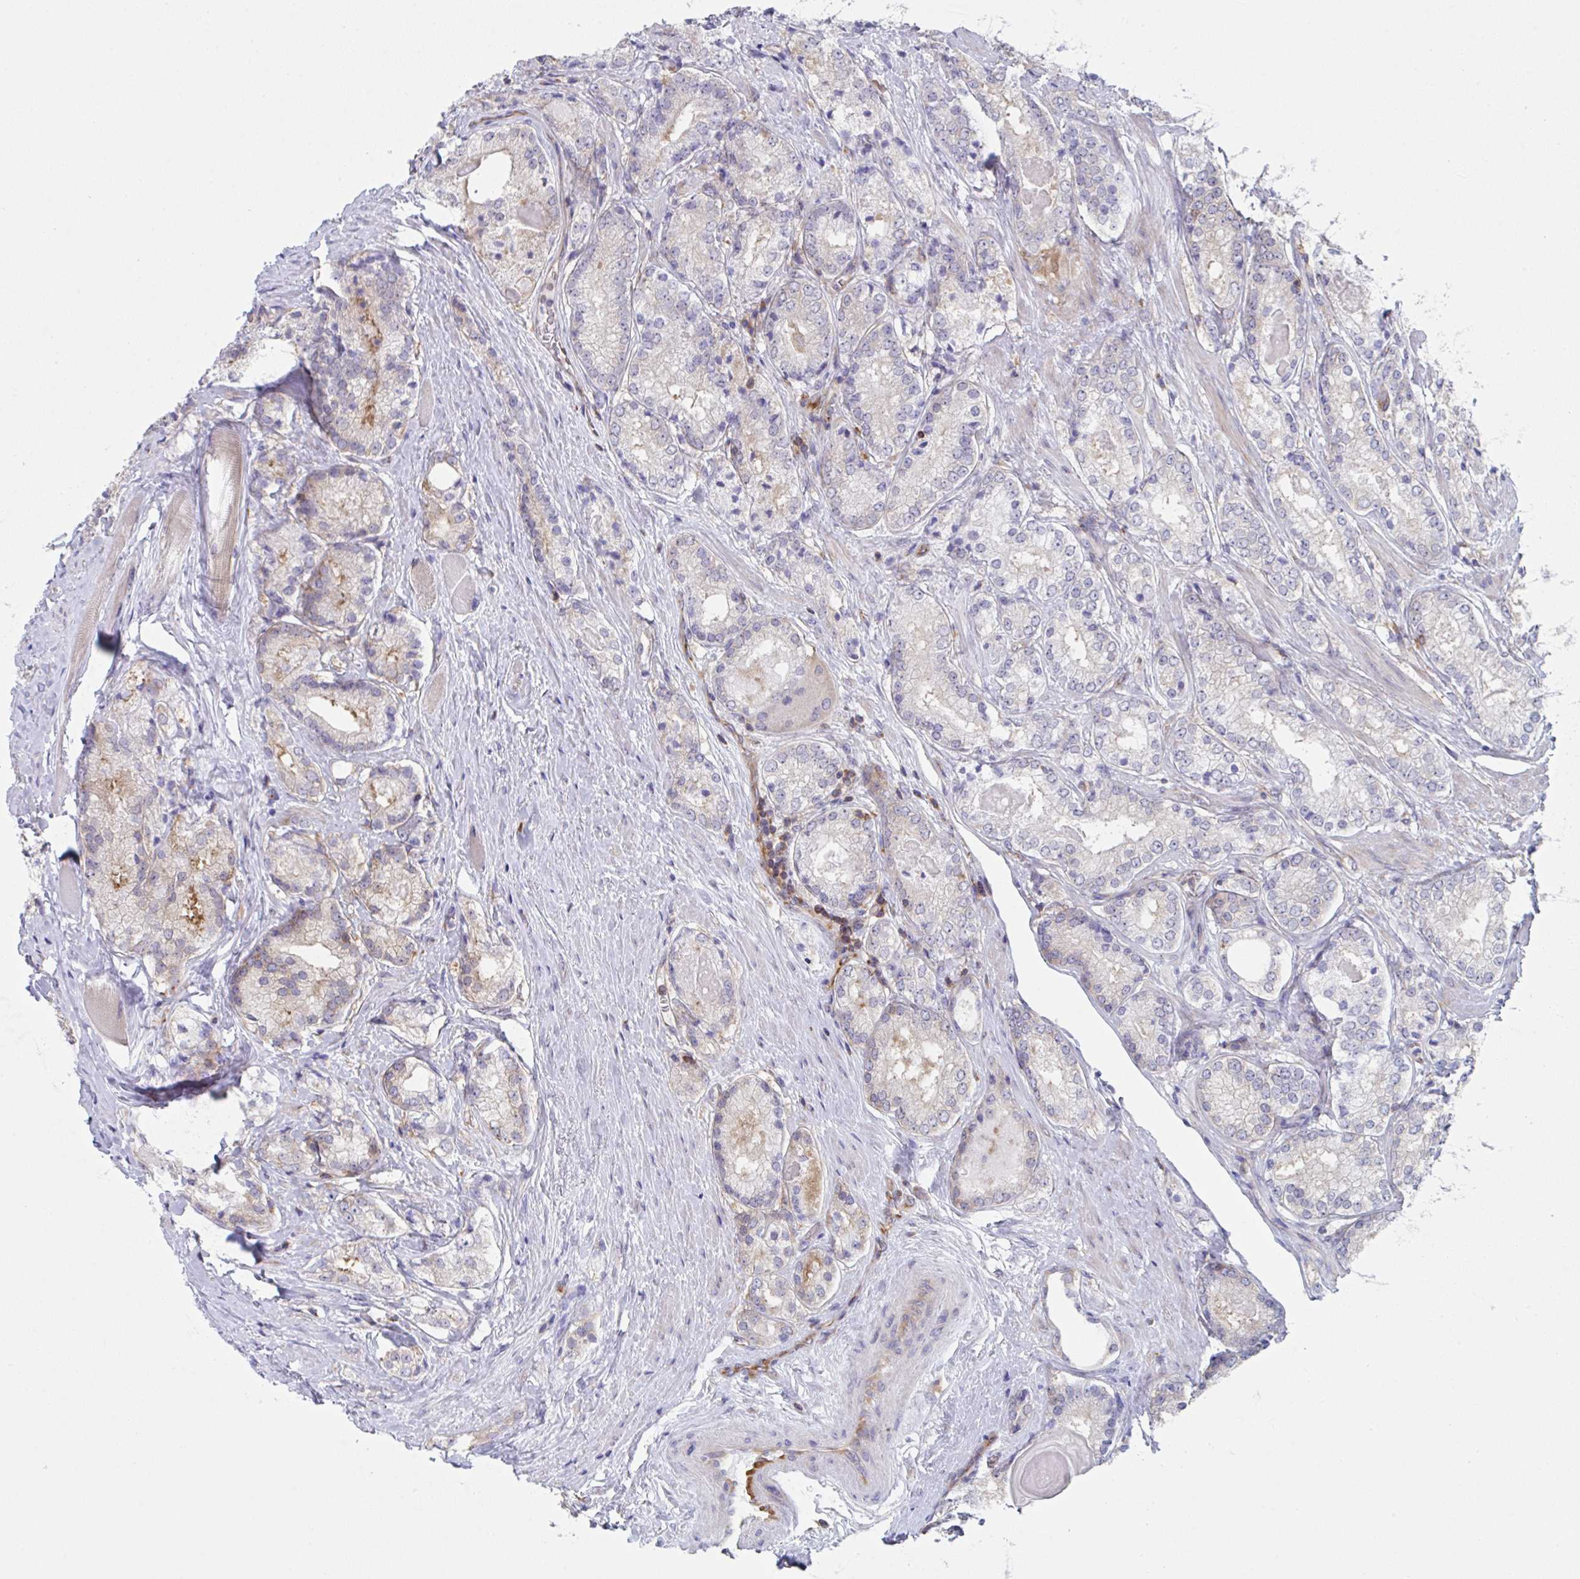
{"staining": {"intensity": "weak", "quantity": "<25%", "location": "cytoplasmic/membranous"}, "tissue": "prostate cancer", "cell_type": "Tumor cells", "image_type": "cancer", "snomed": [{"axis": "morphology", "description": "Adenocarcinoma, NOS"}, {"axis": "morphology", "description": "Adenocarcinoma, Low grade"}, {"axis": "topography", "description": "Prostate"}], "caption": "DAB (3,3'-diaminobenzidine) immunohistochemical staining of prostate cancer (adenocarcinoma) shows no significant positivity in tumor cells. Brightfield microscopy of immunohistochemistry (IHC) stained with DAB (3,3'-diaminobenzidine) (brown) and hematoxylin (blue), captured at high magnification.", "gene": "WNK1", "patient": {"sex": "male", "age": 68}}